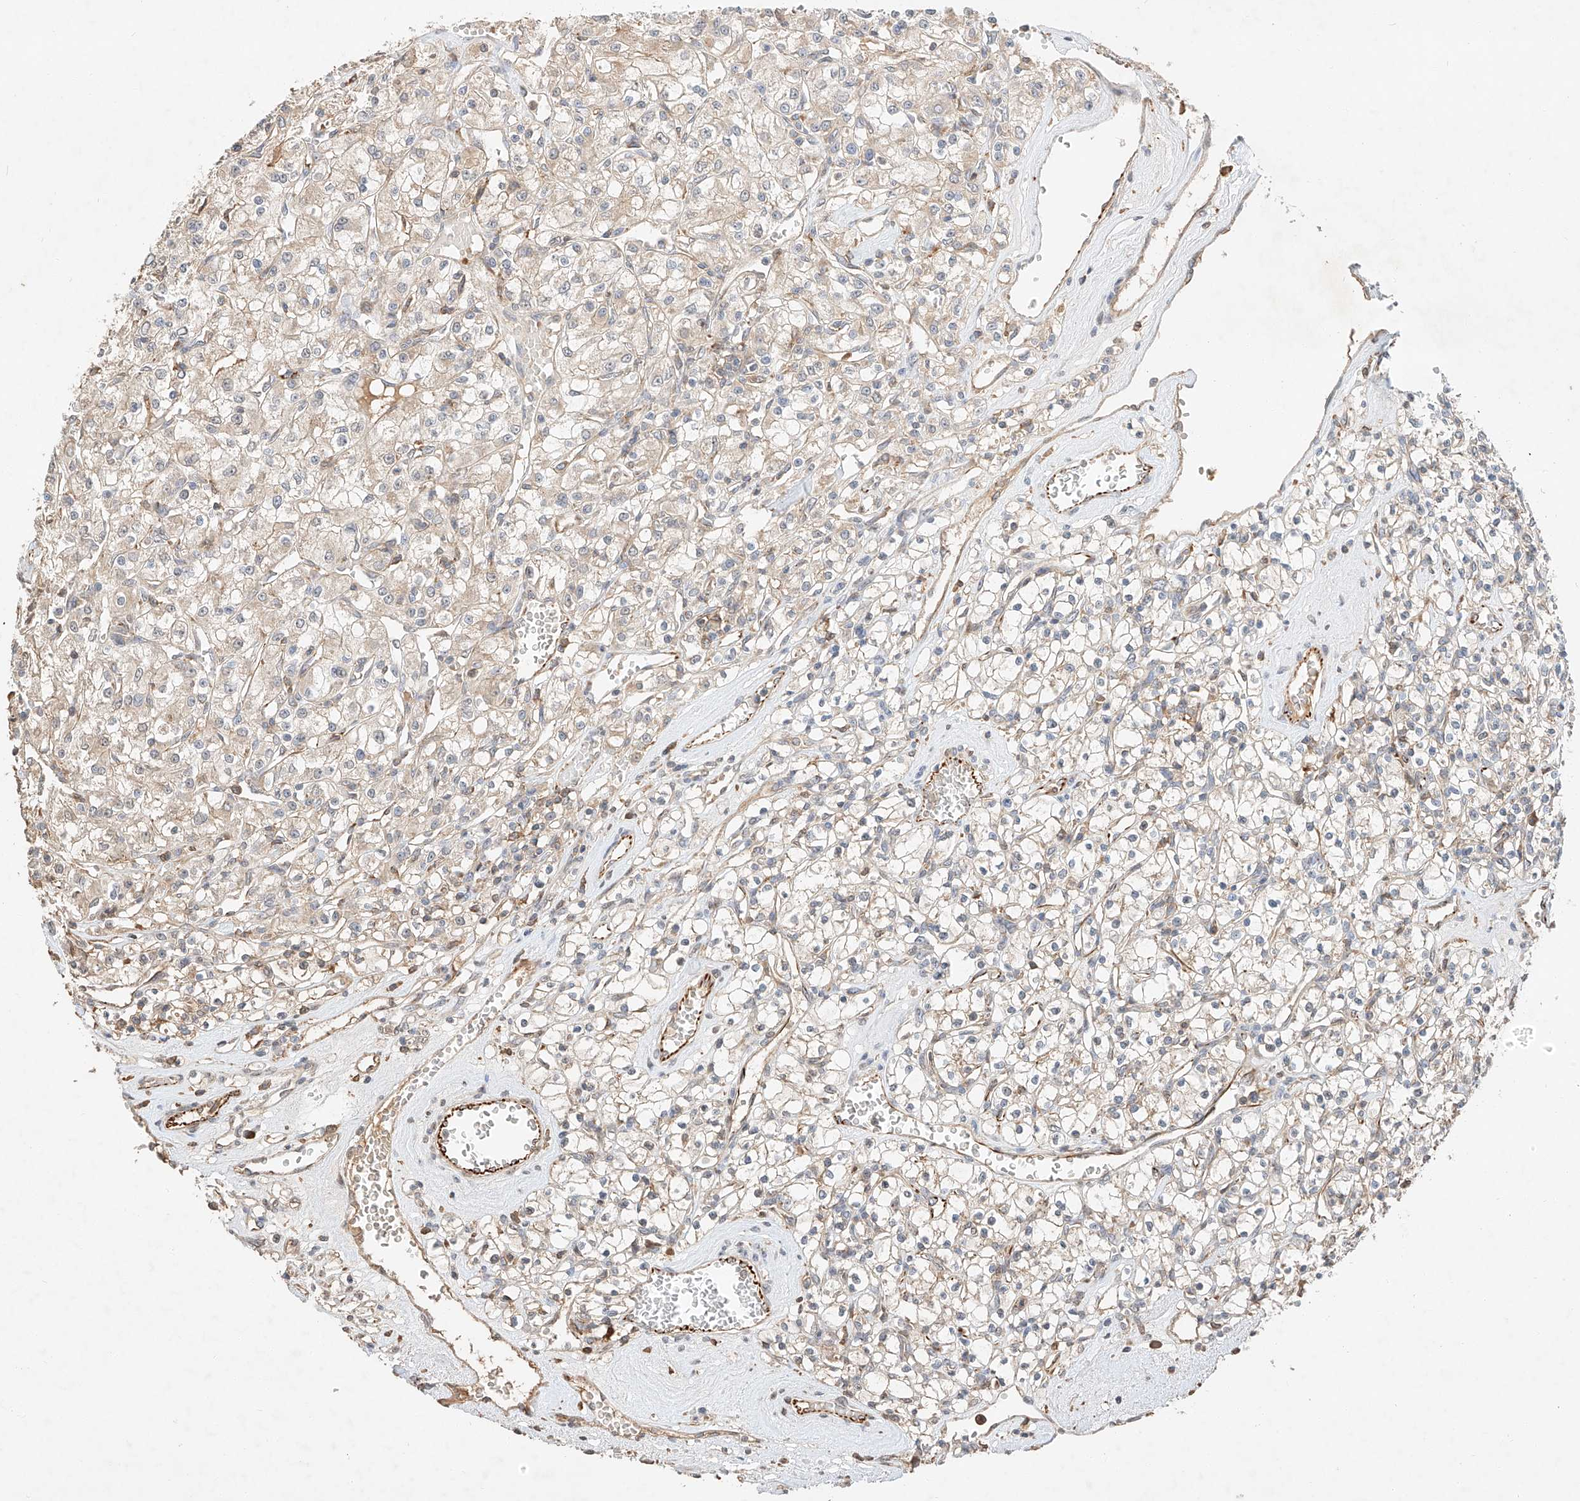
{"staining": {"intensity": "weak", "quantity": "<25%", "location": "cytoplasmic/membranous"}, "tissue": "renal cancer", "cell_type": "Tumor cells", "image_type": "cancer", "snomed": [{"axis": "morphology", "description": "Adenocarcinoma, NOS"}, {"axis": "topography", "description": "Kidney"}], "caption": "Human renal adenocarcinoma stained for a protein using IHC reveals no expression in tumor cells.", "gene": "SUSD6", "patient": {"sex": "female", "age": 59}}